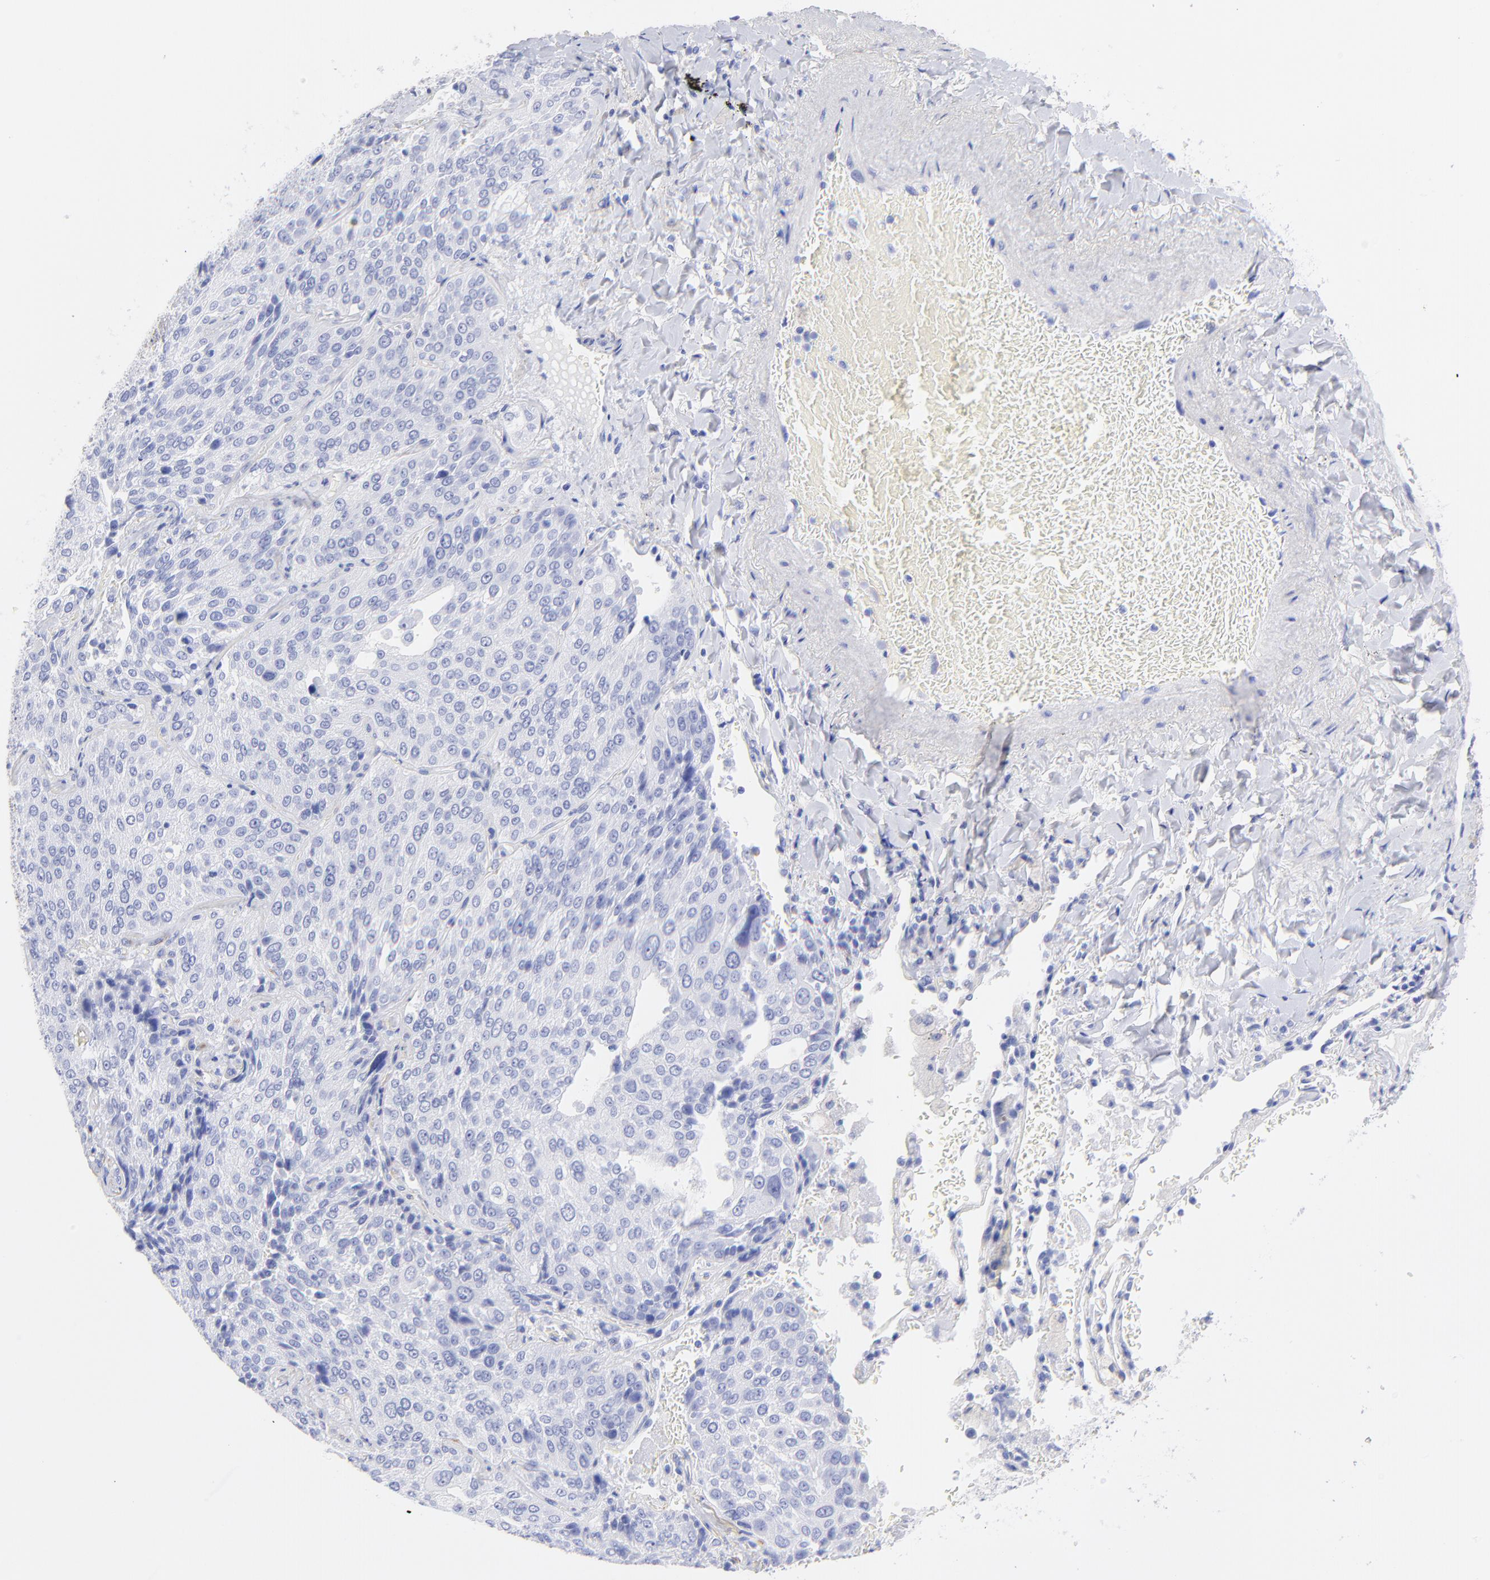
{"staining": {"intensity": "negative", "quantity": "none", "location": "none"}, "tissue": "lung cancer", "cell_type": "Tumor cells", "image_type": "cancer", "snomed": [{"axis": "morphology", "description": "Squamous cell carcinoma, NOS"}, {"axis": "topography", "description": "Lung"}], "caption": "This is an immunohistochemistry micrograph of lung squamous cell carcinoma. There is no staining in tumor cells.", "gene": "C1QTNF6", "patient": {"sex": "male", "age": 54}}